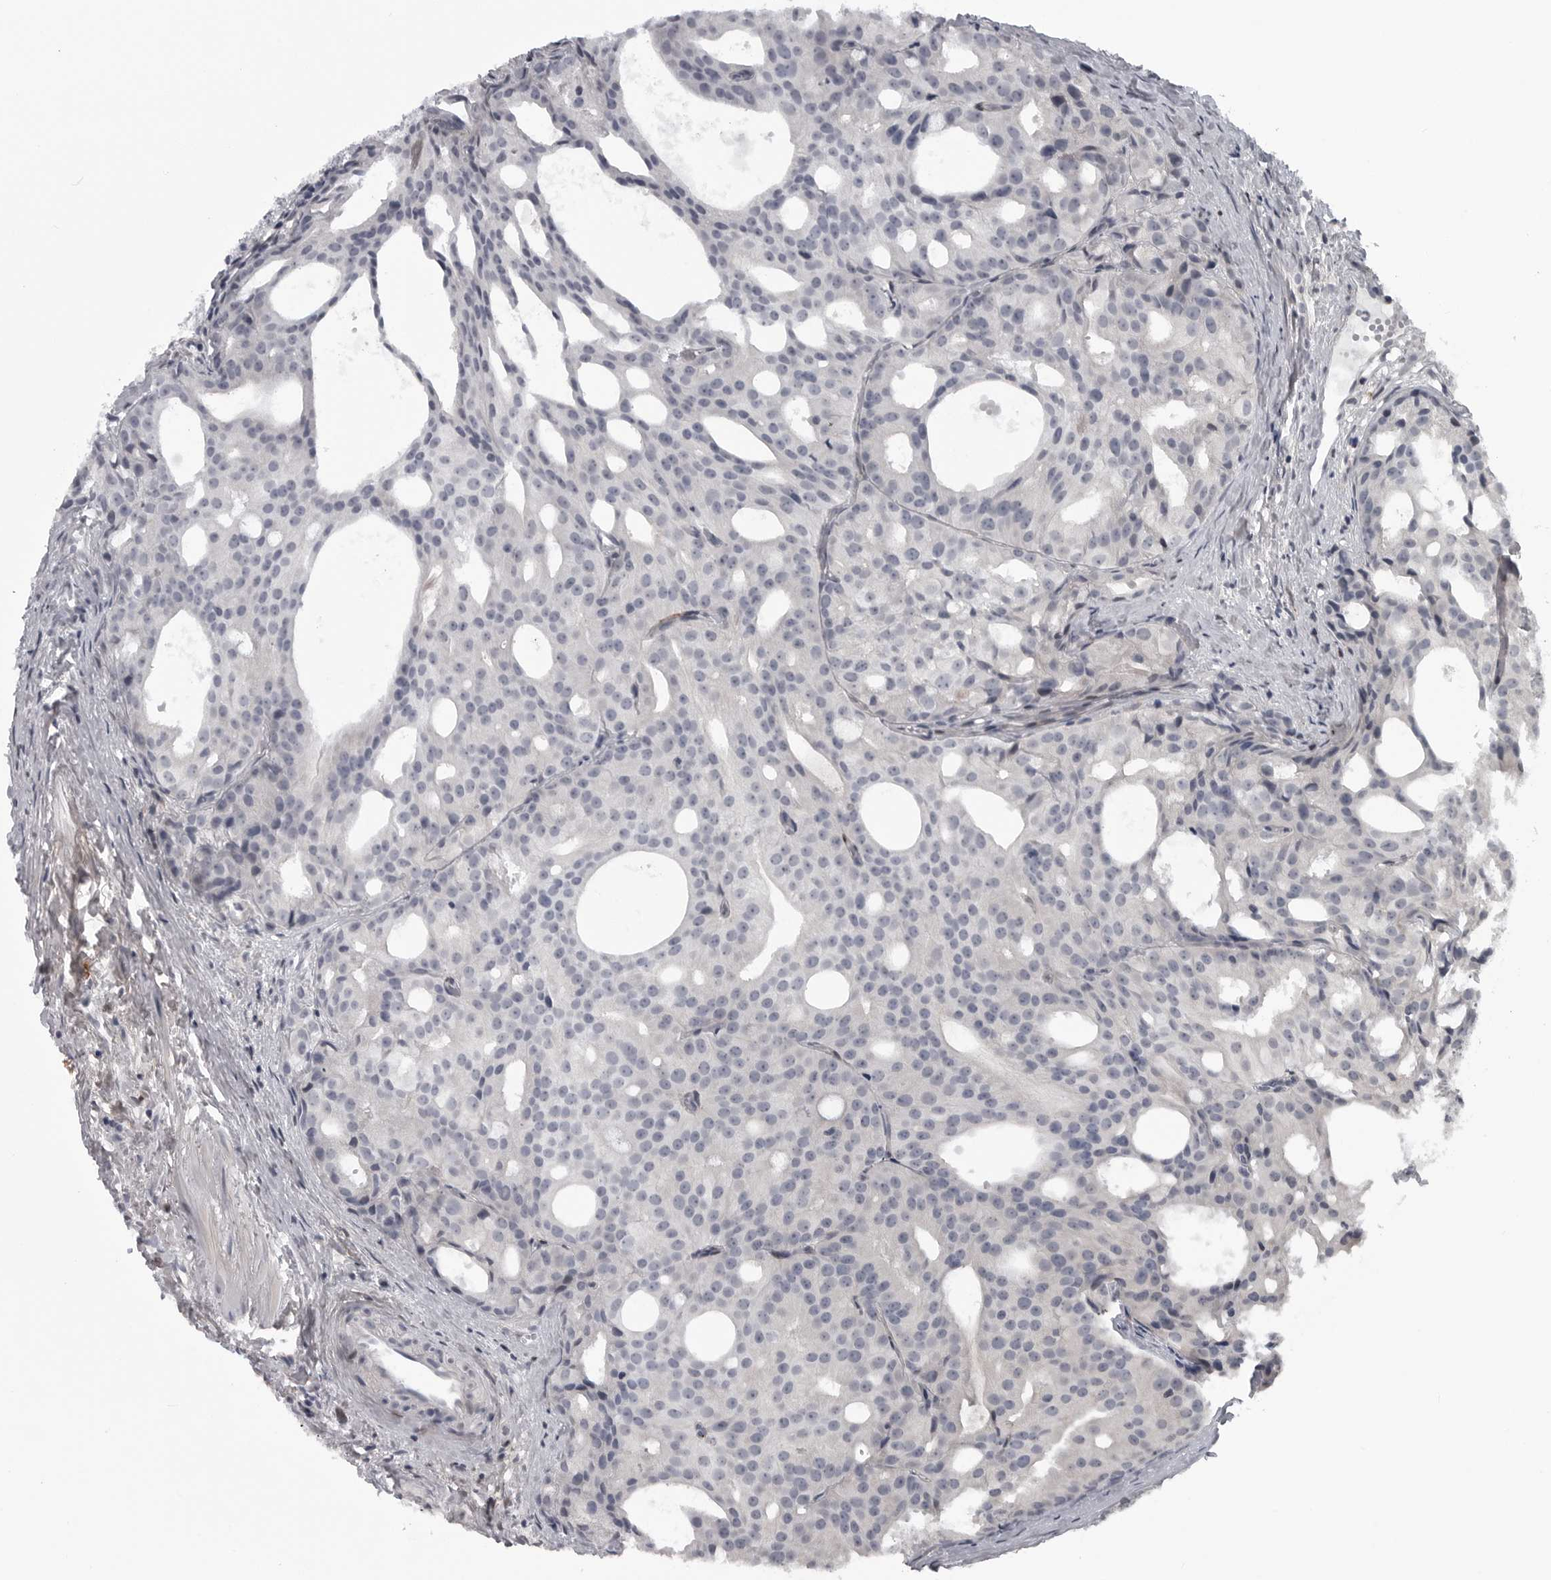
{"staining": {"intensity": "negative", "quantity": "none", "location": "none"}, "tissue": "prostate cancer", "cell_type": "Tumor cells", "image_type": "cancer", "snomed": [{"axis": "morphology", "description": "Adenocarcinoma, Low grade"}, {"axis": "topography", "description": "Prostate"}], "caption": "A high-resolution photomicrograph shows IHC staining of prostate cancer (low-grade adenocarcinoma), which shows no significant expression in tumor cells. (Brightfield microscopy of DAB (3,3'-diaminobenzidine) immunohistochemistry at high magnification).", "gene": "LYSMD1", "patient": {"sex": "male", "age": 88}}